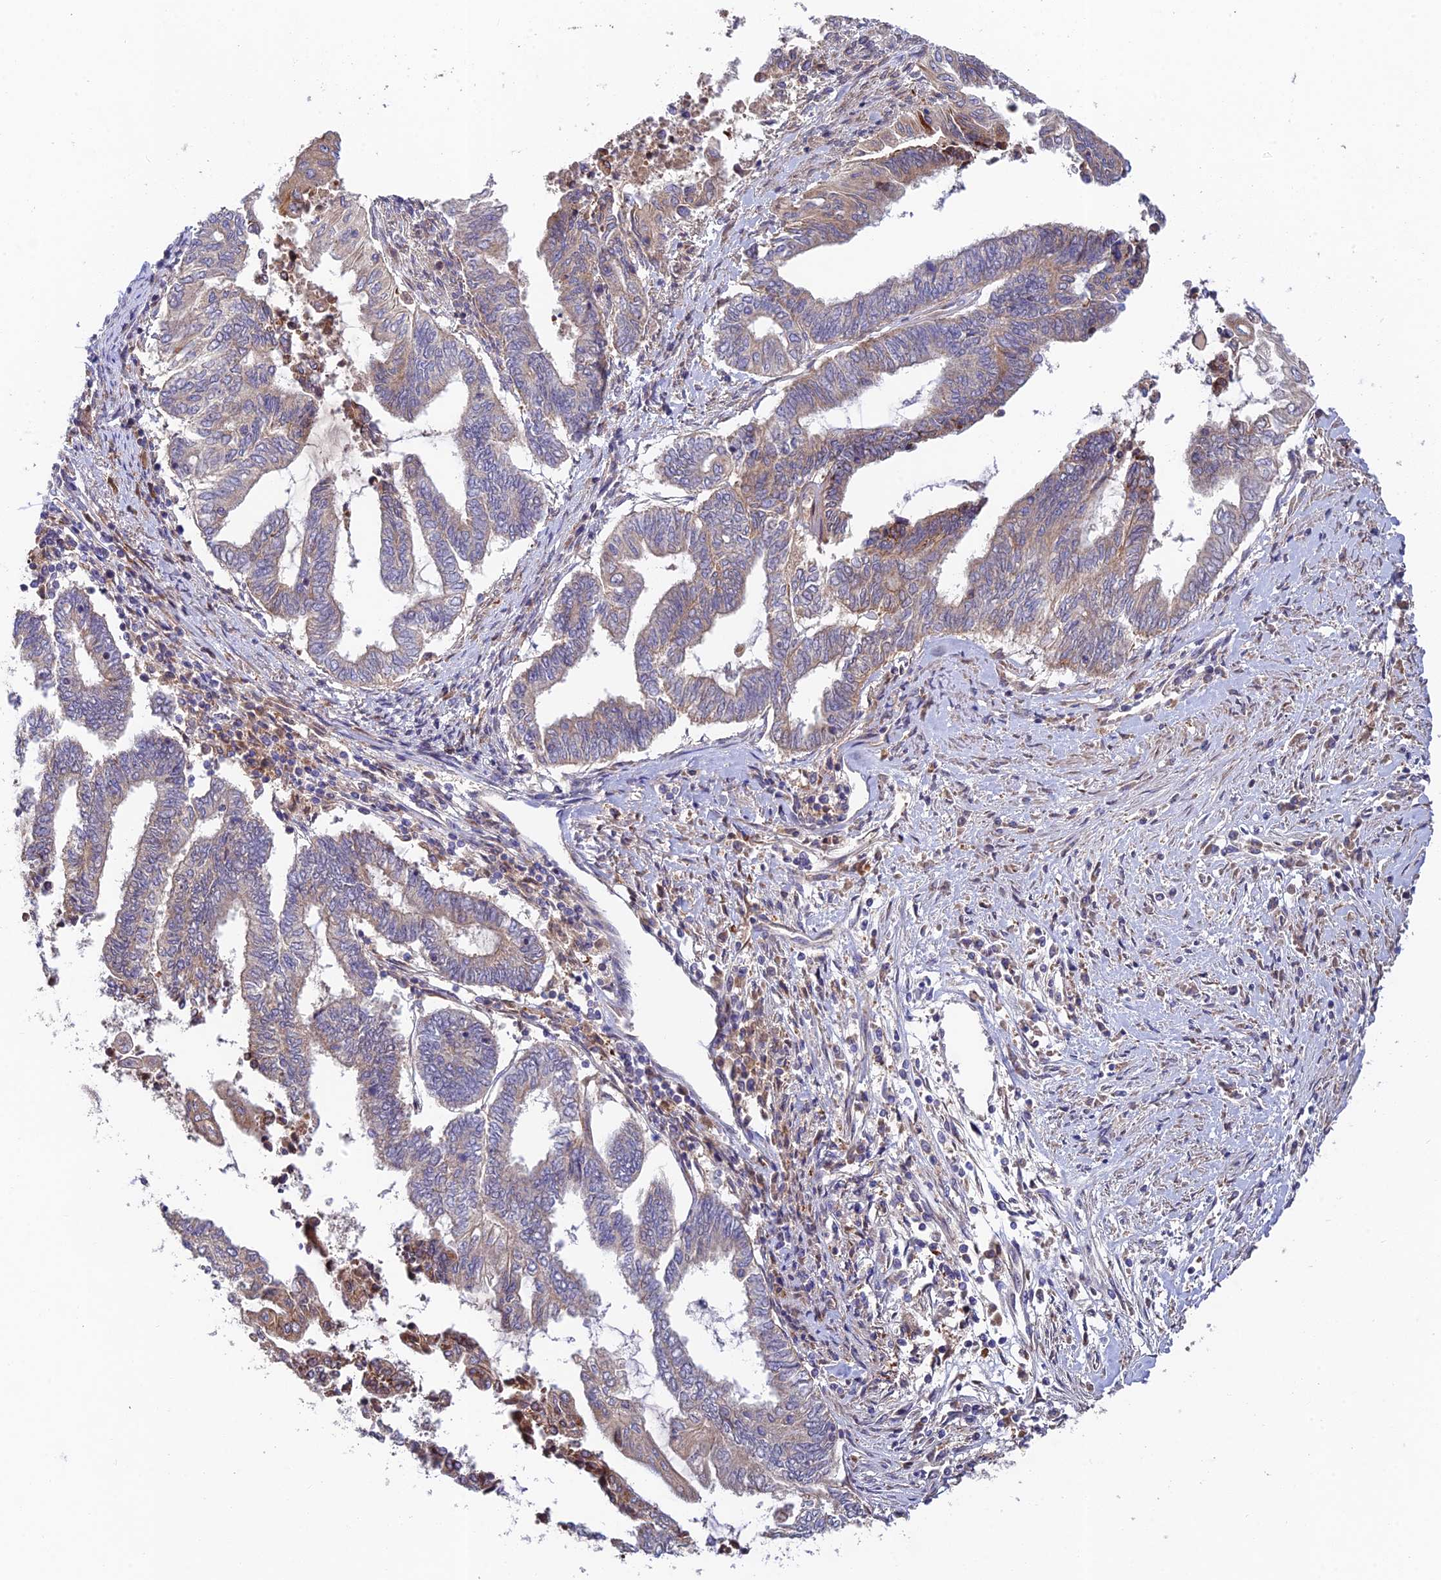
{"staining": {"intensity": "weak", "quantity": "<25%", "location": "cytoplasmic/membranous"}, "tissue": "endometrial cancer", "cell_type": "Tumor cells", "image_type": "cancer", "snomed": [{"axis": "morphology", "description": "Adenocarcinoma, NOS"}, {"axis": "topography", "description": "Uterus"}, {"axis": "topography", "description": "Endometrium"}], "caption": "Photomicrograph shows no protein positivity in tumor cells of adenocarcinoma (endometrial) tissue.", "gene": "FUOM", "patient": {"sex": "female", "age": 70}}